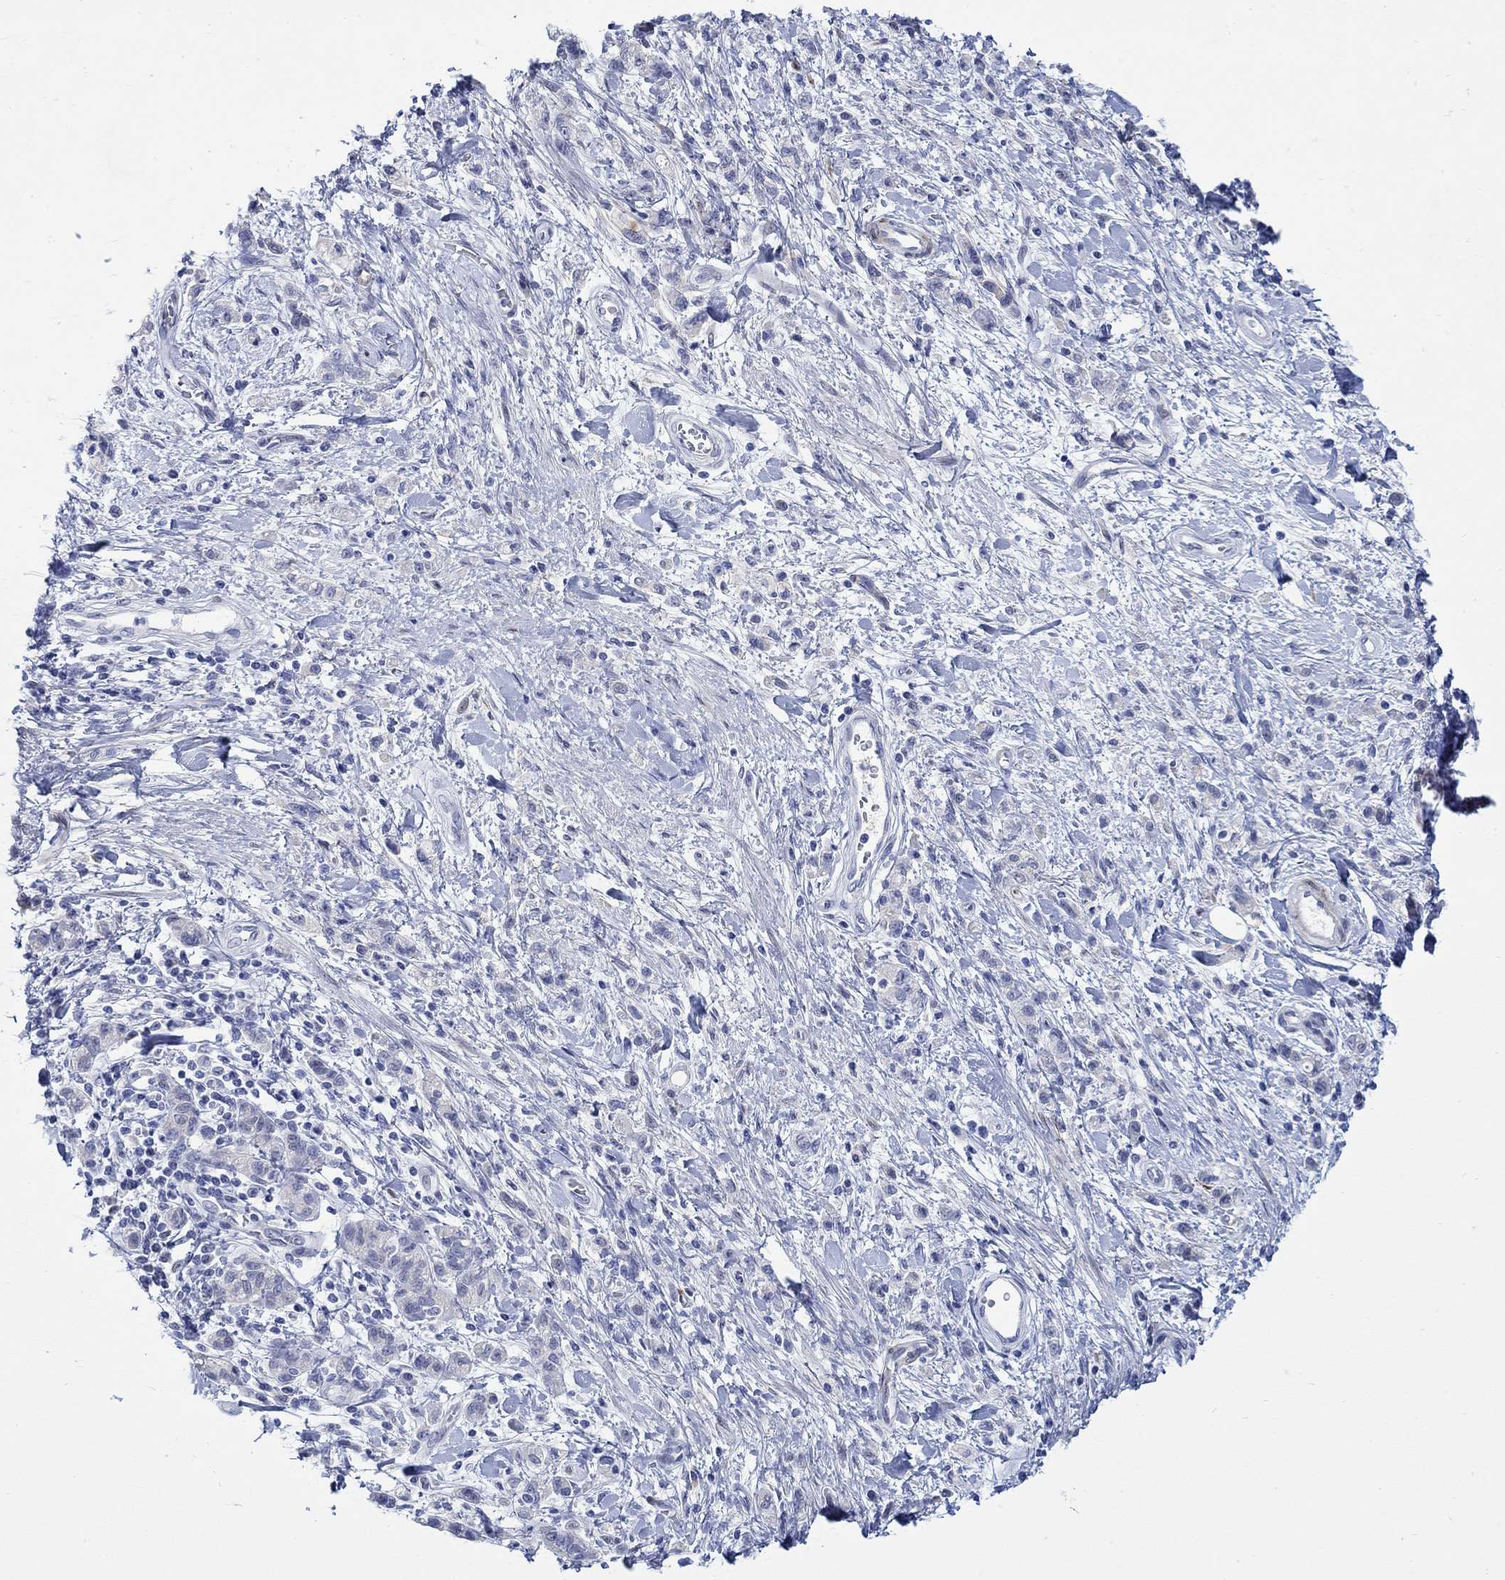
{"staining": {"intensity": "negative", "quantity": "none", "location": "none"}, "tissue": "stomach cancer", "cell_type": "Tumor cells", "image_type": "cancer", "snomed": [{"axis": "morphology", "description": "Adenocarcinoma, NOS"}, {"axis": "topography", "description": "Stomach"}], "caption": "This photomicrograph is of stomach cancer stained with immunohistochemistry (IHC) to label a protein in brown with the nuclei are counter-stained blue. There is no expression in tumor cells.", "gene": "KSR2", "patient": {"sex": "male", "age": 77}}